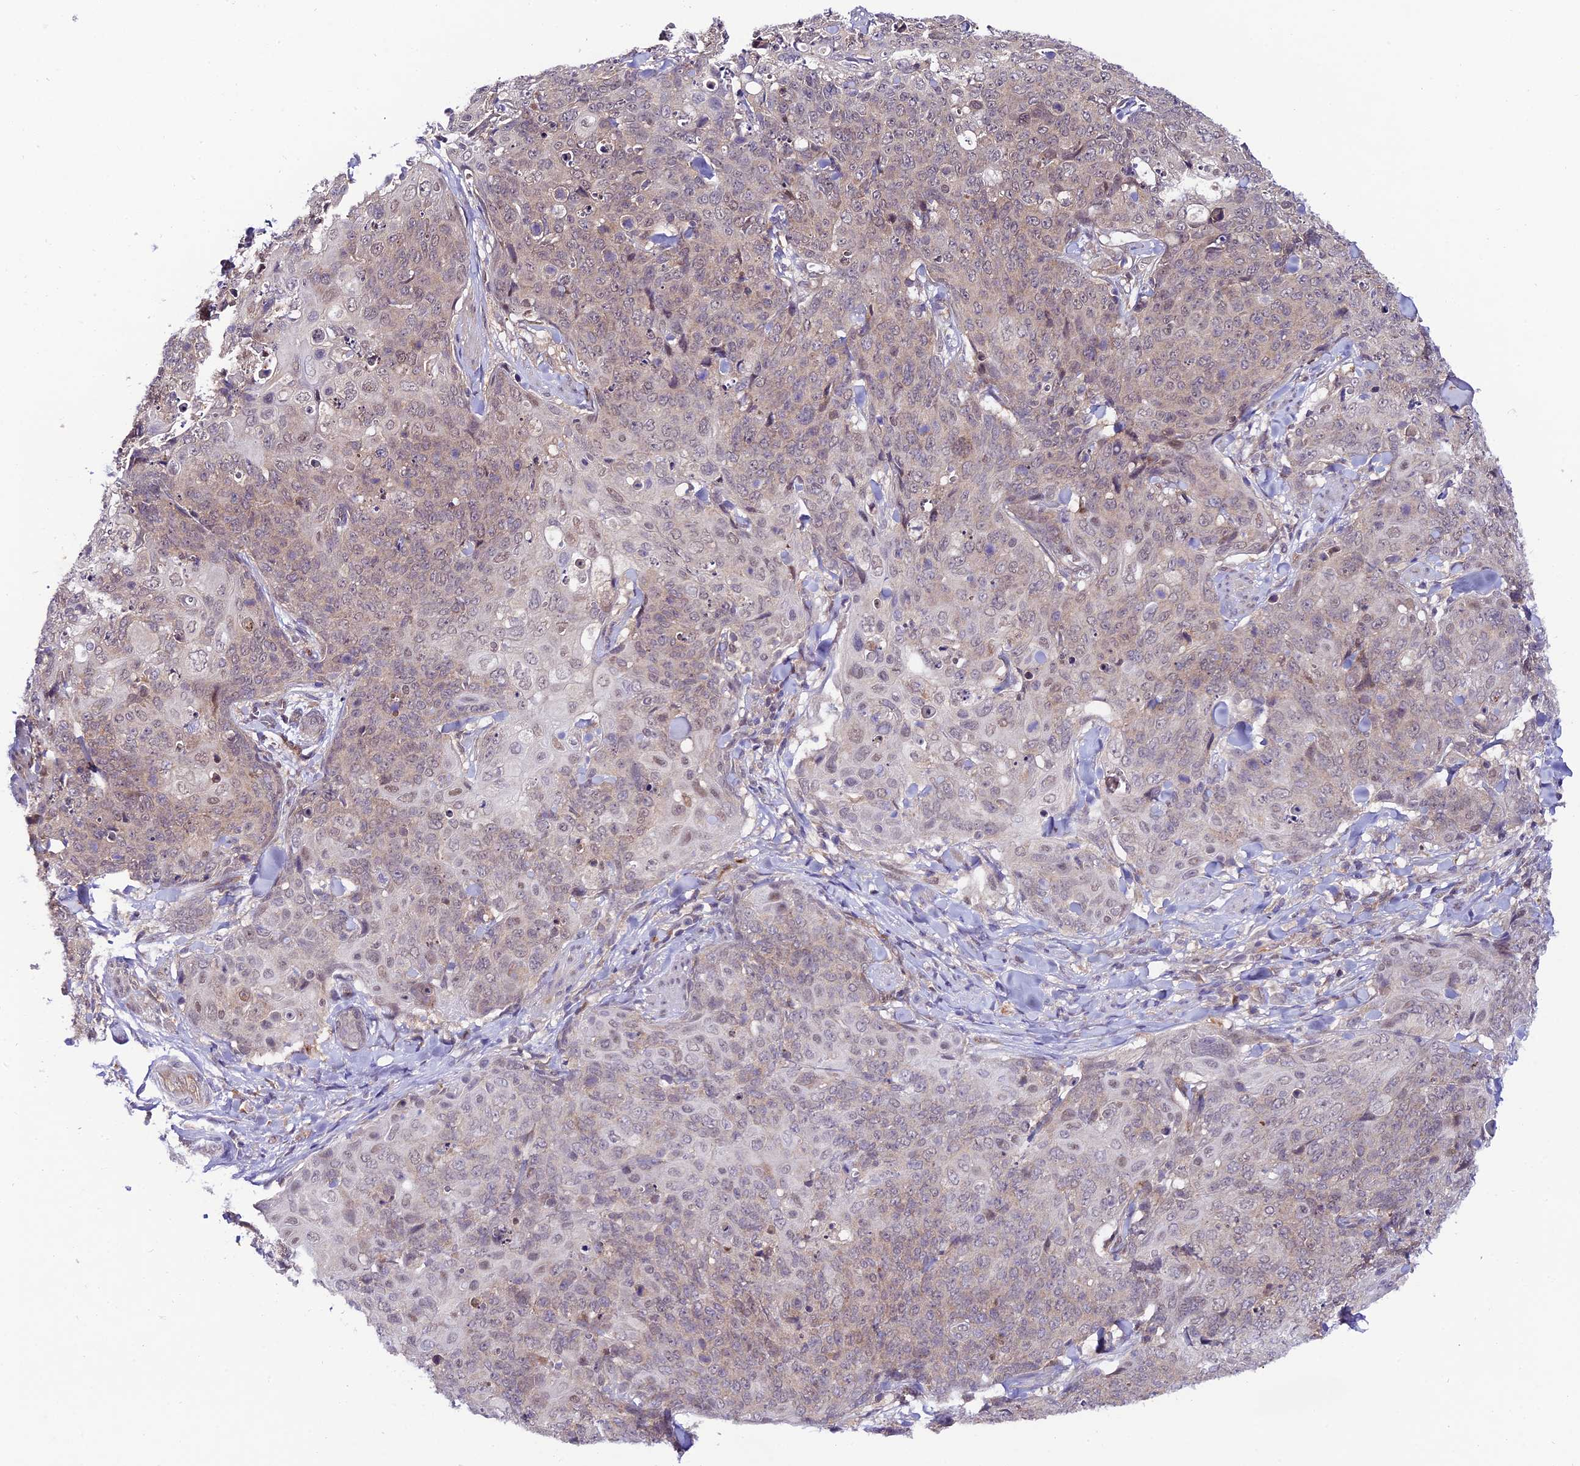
{"staining": {"intensity": "weak", "quantity": "25%-75%", "location": "nuclear"}, "tissue": "skin cancer", "cell_type": "Tumor cells", "image_type": "cancer", "snomed": [{"axis": "morphology", "description": "Squamous cell carcinoma, NOS"}, {"axis": "topography", "description": "Skin"}, {"axis": "topography", "description": "Vulva"}], "caption": "Skin squamous cell carcinoma stained for a protein (brown) displays weak nuclear positive staining in approximately 25%-75% of tumor cells.", "gene": "TRIM40", "patient": {"sex": "female", "age": 85}}